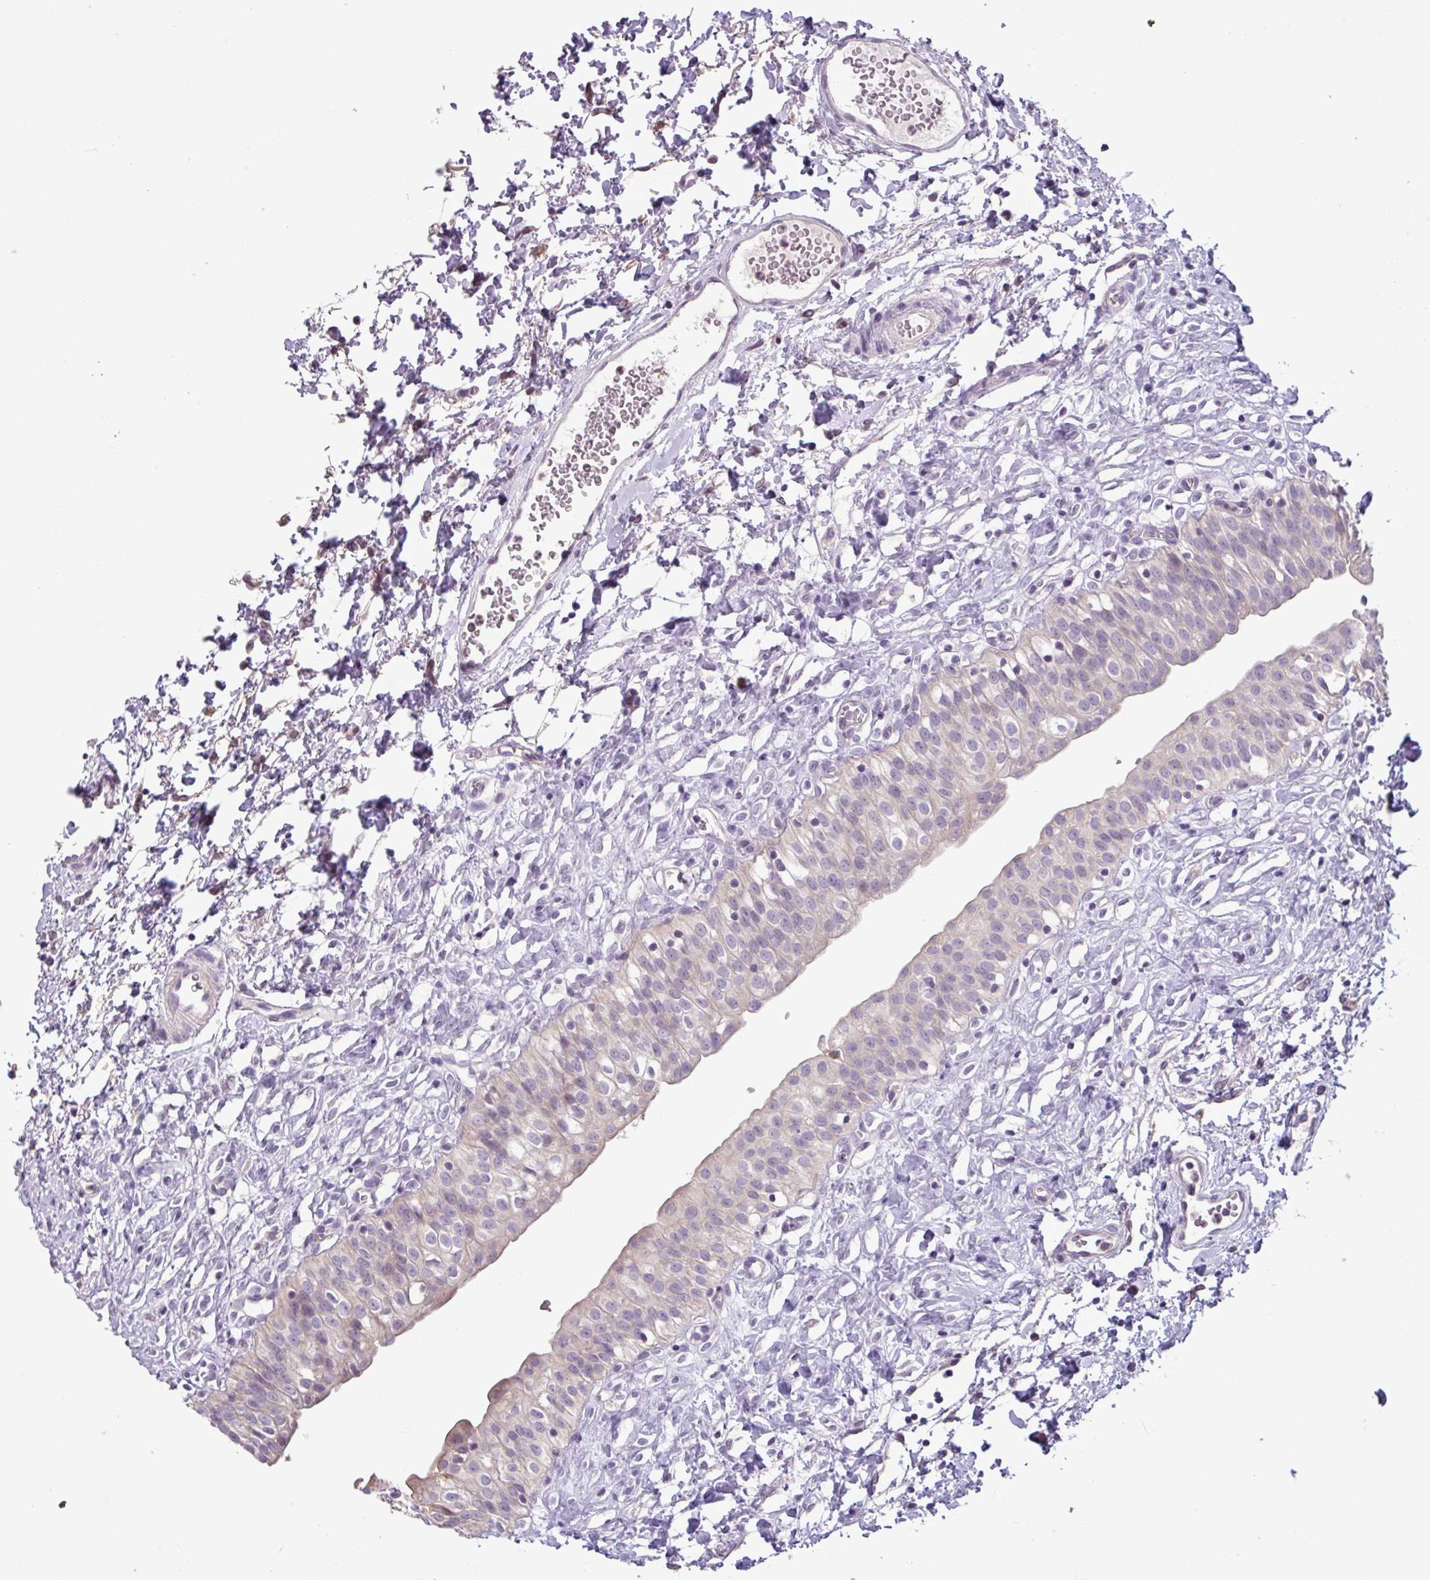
{"staining": {"intensity": "weak", "quantity": "<25%", "location": "cytoplasmic/membranous"}, "tissue": "urinary bladder", "cell_type": "Urothelial cells", "image_type": "normal", "snomed": [{"axis": "morphology", "description": "Normal tissue, NOS"}, {"axis": "topography", "description": "Urinary bladder"}], "caption": "Histopathology image shows no protein expression in urothelial cells of unremarkable urinary bladder. (DAB immunohistochemistry, high magnification).", "gene": "PNLDC1", "patient": {"sex": "male", "age": 51}}